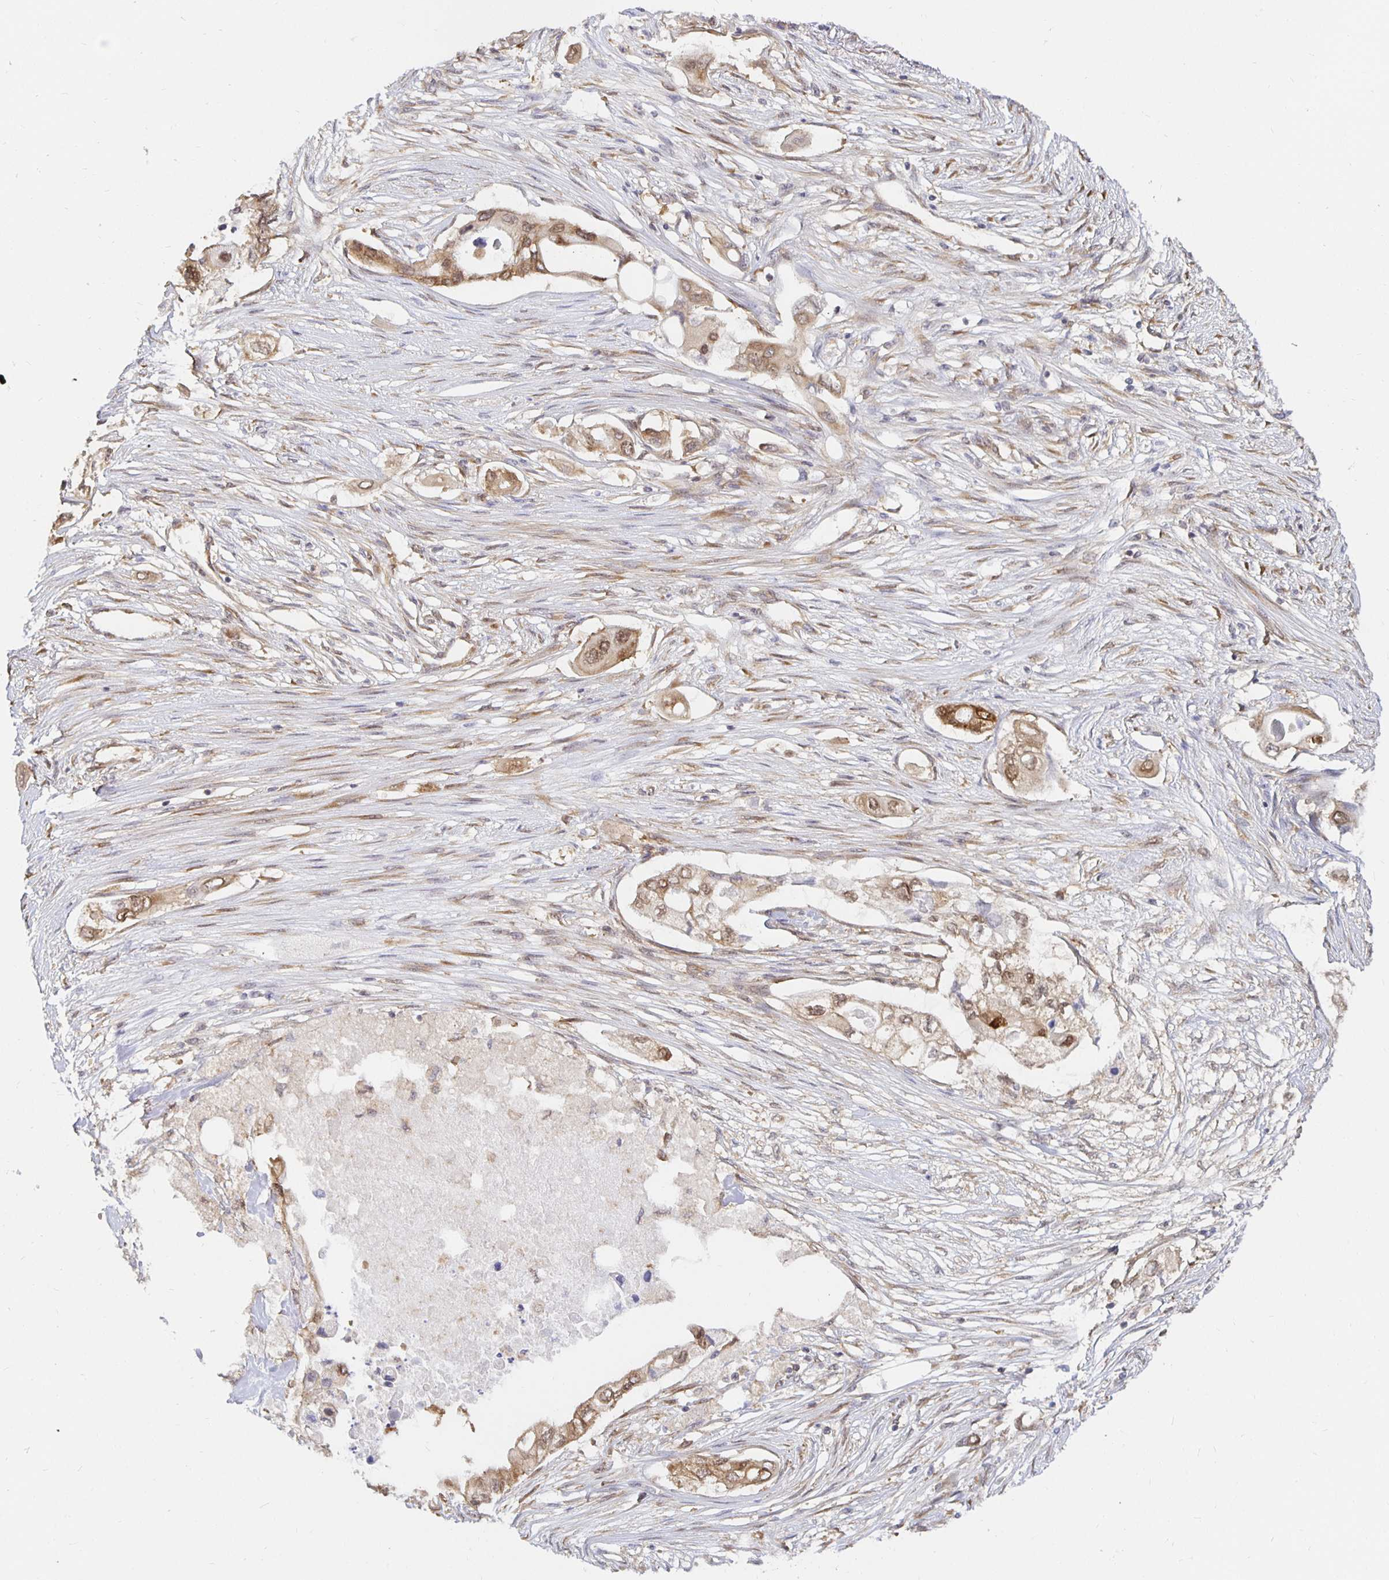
{"staining": {"intensity": "moderate", "quantity": ">75%", "location": "cytoplasmic/membranous,nuclear"}, "tissue": "pancreatic cancer", "cell_type": "Tumor cells", "image_type": "cancer", "snomed": [{"axis": "morphology", "description": "Adenocarcinoma, NOS"}, {"axis": "topography", "description": "Pancreas"}], "caption": "Immunohistochemistry micrograph of neoplastic tissue: human adenocarcinoma (pancreatic) stained using IHC demonstrates medium levels of moderate protein expression localized specifically in the cytoplasmic/membranous and nuclear of tumor cells, appearing as a cytoplasmic/membranous and nuclear brown color.", "gene": "PDAP1", "patient": {"sex": "female", "age": 63}}